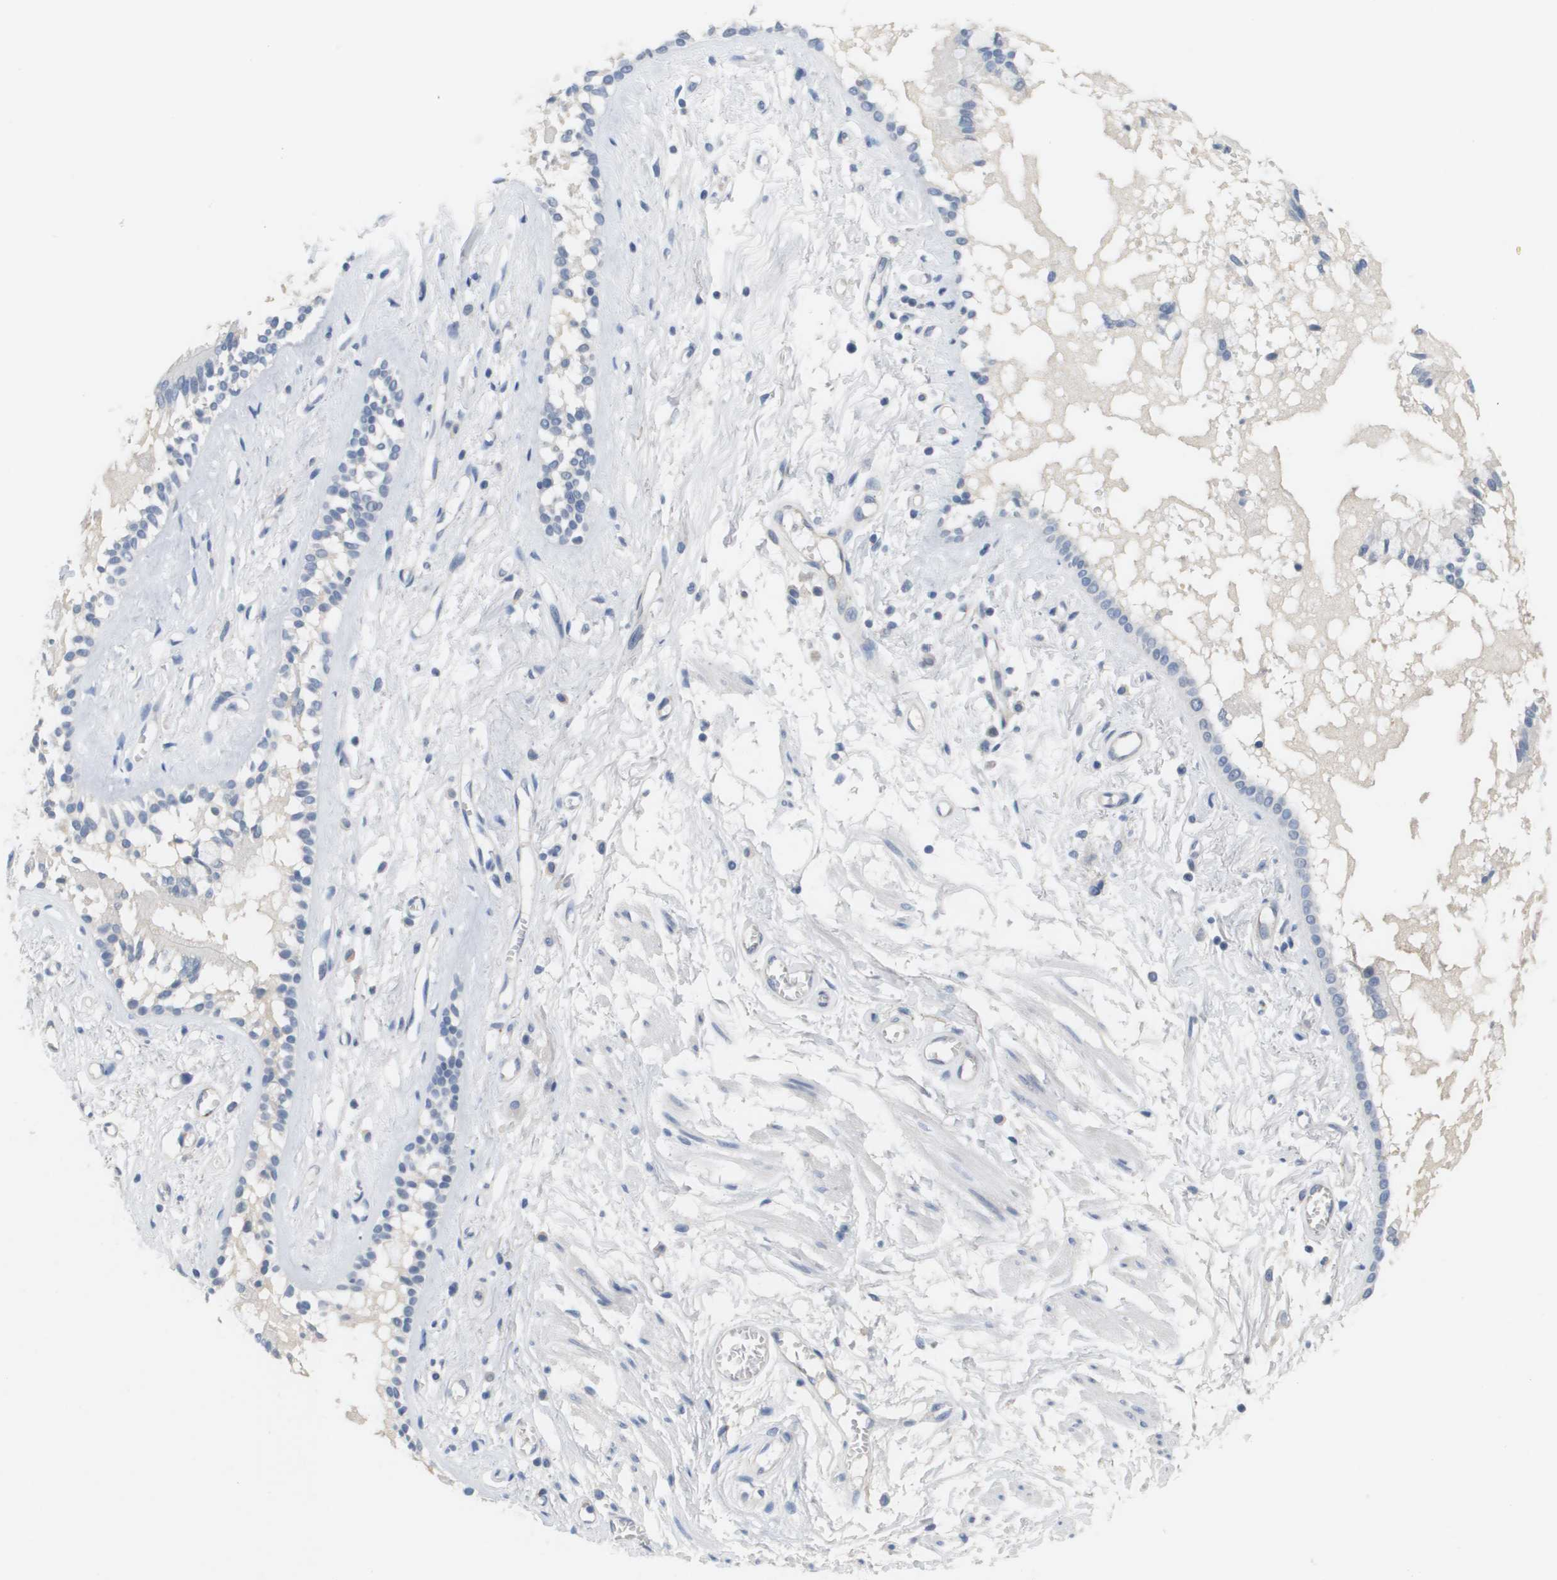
{"staining": {"intensity": "weak", "quantity": "<25%", "location": "cytoplasmic/membranous"}, "tissue": "bronchus", "cell_type": "Respiratory epithelial cells", "image_type": "normal", "snomed": [{"axis": "morphology", "description": "Normal tissue, NOS"}, {"axis": "morphology", "description": "Inflammation, NOS"}, {"axis": "topography", "description": "Cartilage tissue"}, {"axis": "topography", "description": "Lung"}], "caption": "Protein analysis of benign bronchus exhibits no significant expression in respiratory epithelial cells. (IHC, brightfield microscopy, high magnification).", "gene": "ANGPT2", "patient": {"sex": "male", "age": 71}}